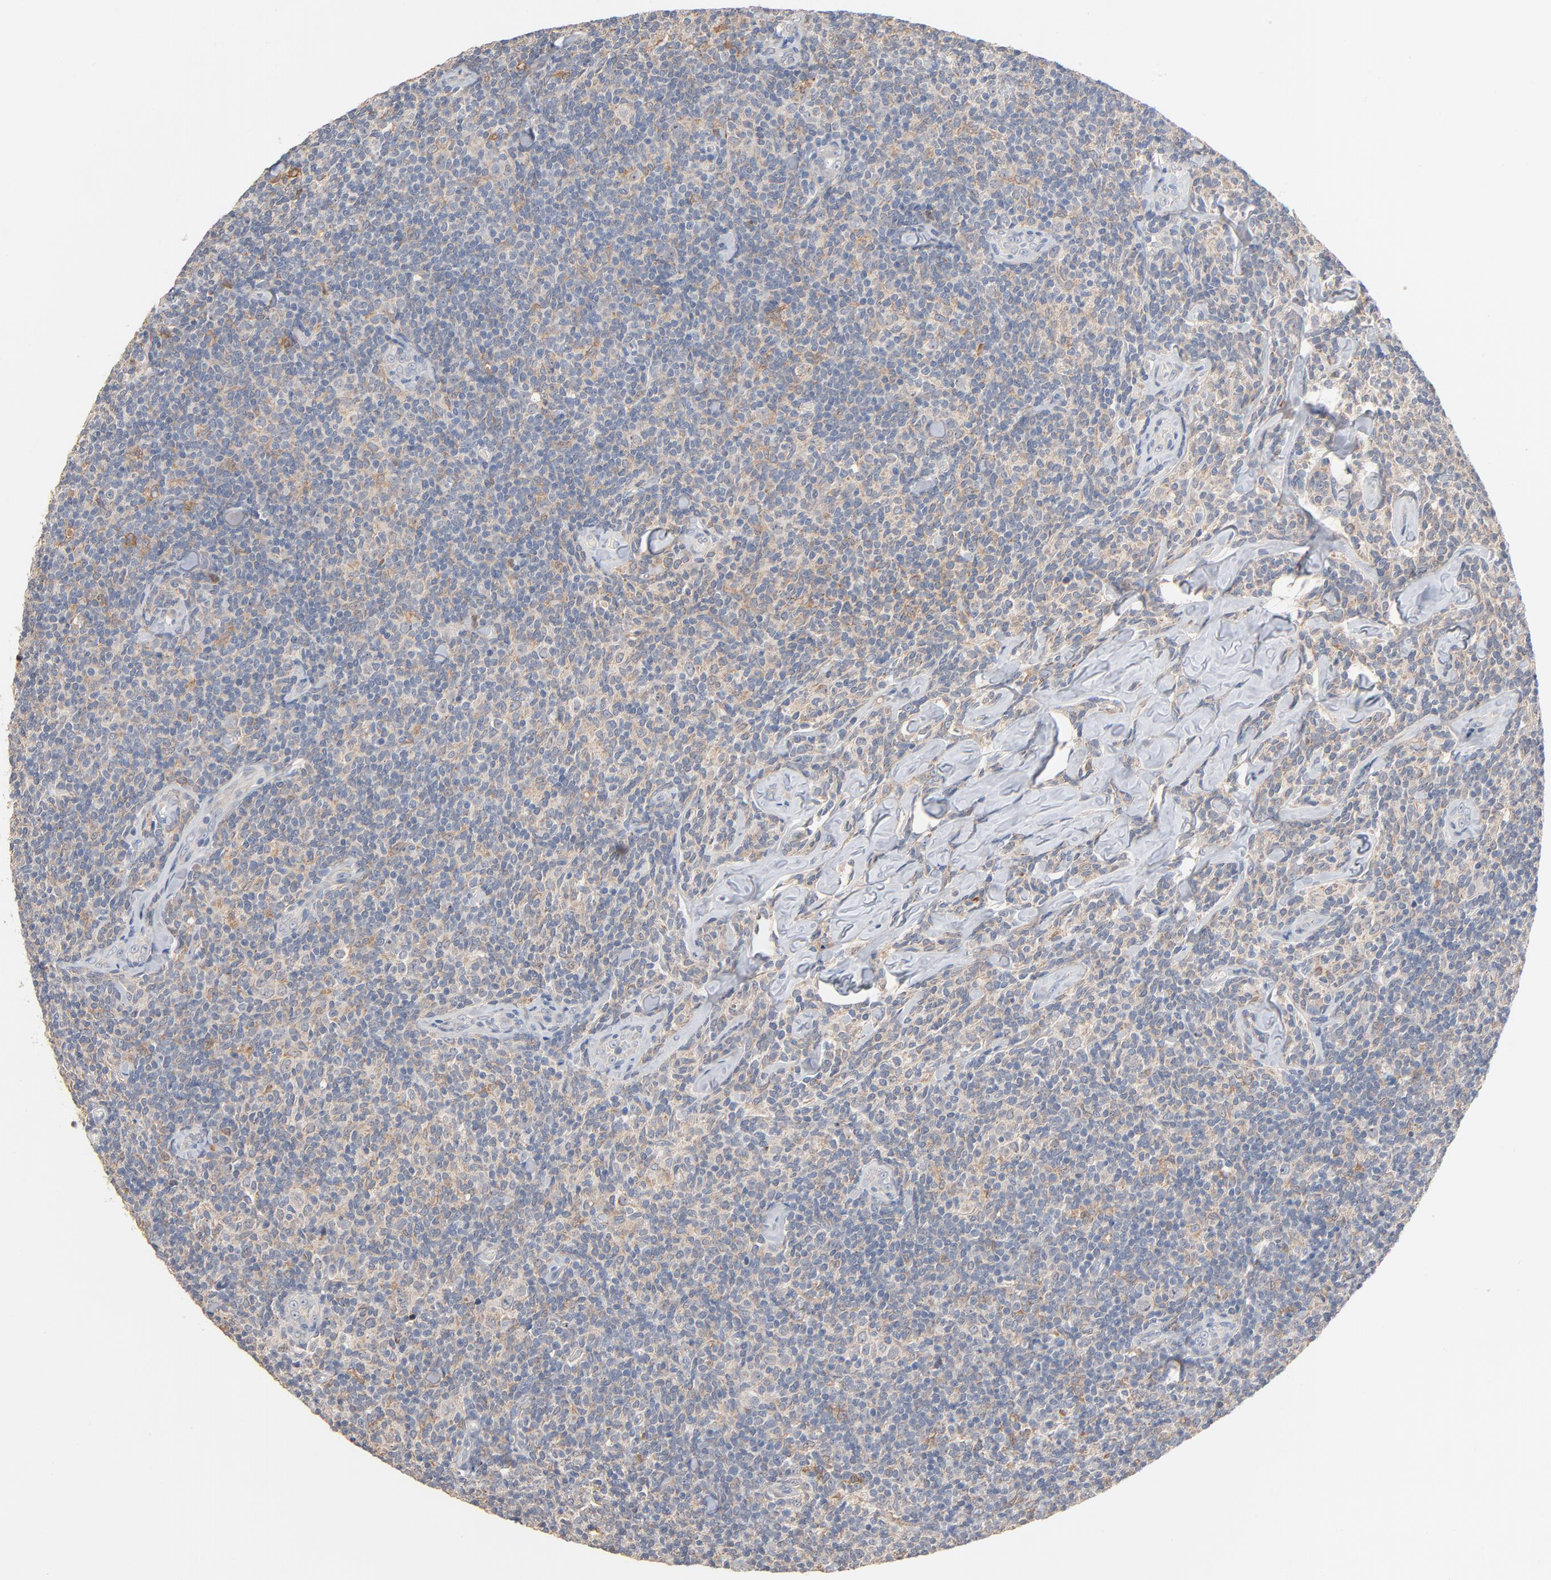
{"staining": {"intensity": "moderate", "quantity": "<25%", "location": "cytoplasmic/membranous"}, "tissue": "lymphoma", "cell_type": "Tumor cells", "image_type": "cancer", "snomed": [{"axis": "morphology", "description": "Malignant lymphoma, non-Hodgkin's type, Low grade"}, {"axis": "topography", "description": "Lymph node"}], "caption": "IHC histopathology image of human malignant lymphoma, non-Hodgkin's type (low-grade) stained for a protein (brown), which displays low levels of moderate cytoplasmic/membranous positivity in about <25% of tumor cells.", "gene": "ZDHHC8", "patient": {"sex": "female", "age": 56}}